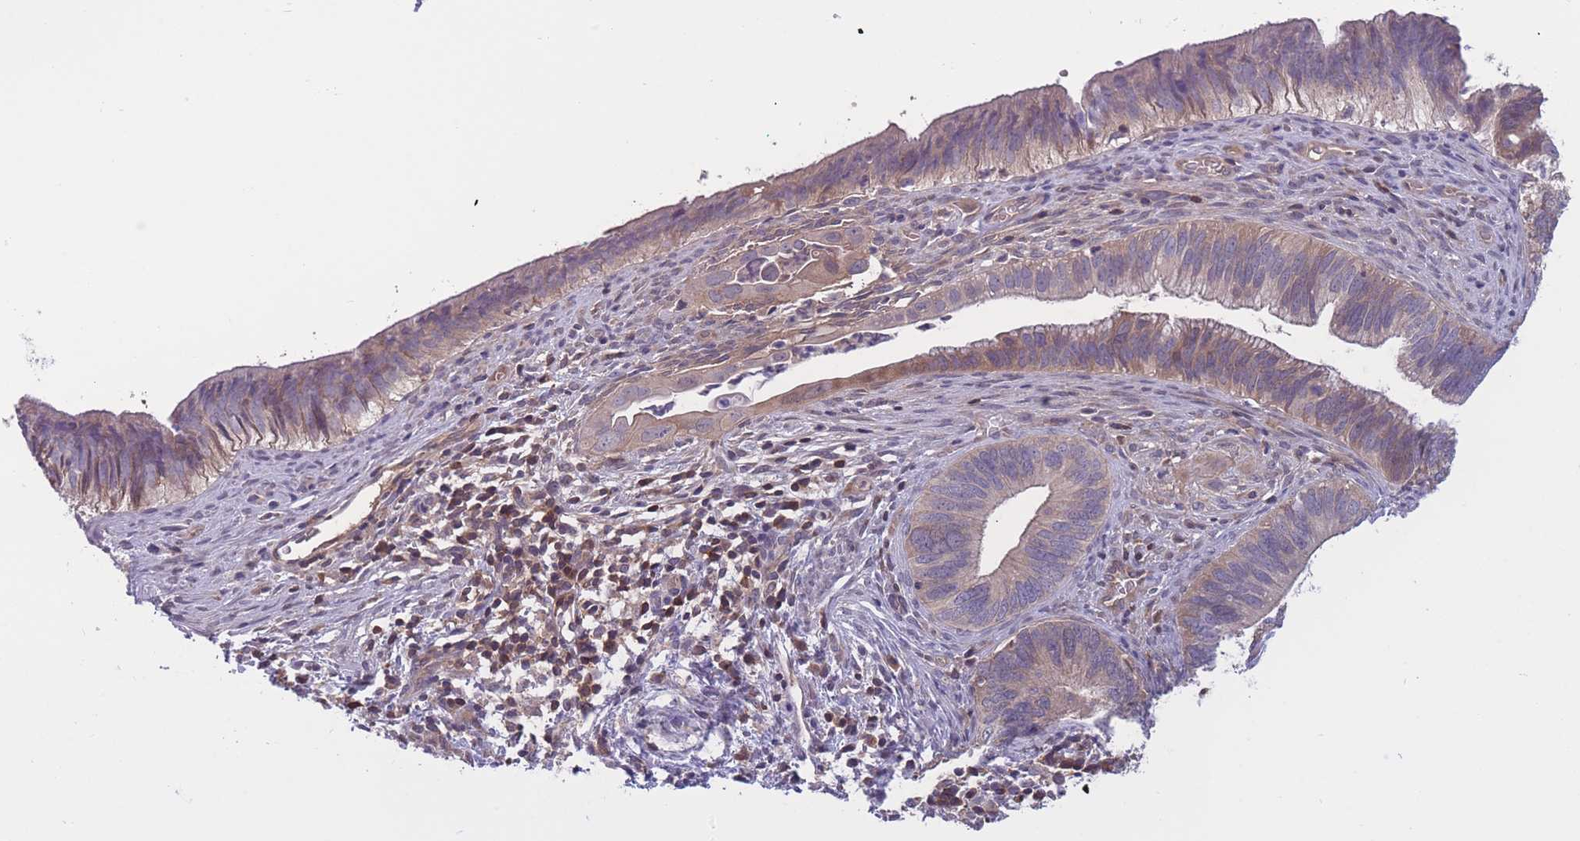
{"staining": {"intensity": "weak", "quantity": ">75%", "location": "cytoplasmic/membranous"}, "tissue": "cervical cancer", "cell_type": "Tumor cells", "image_type": "cancer", "snomed": [{"axis": "morphology", "description": "Adenocarcinoma, NOS"}, {"axis": "topography", "description": "Cervix"}], "caption": "A low amount of weak cytoplasmic/membranous staining is appreciated in approximately >75% of tumor cells in cervical adenocarcinoma tissue.", "gene": "UBE2N", "patient": {"sex": "female", "age": 42}}